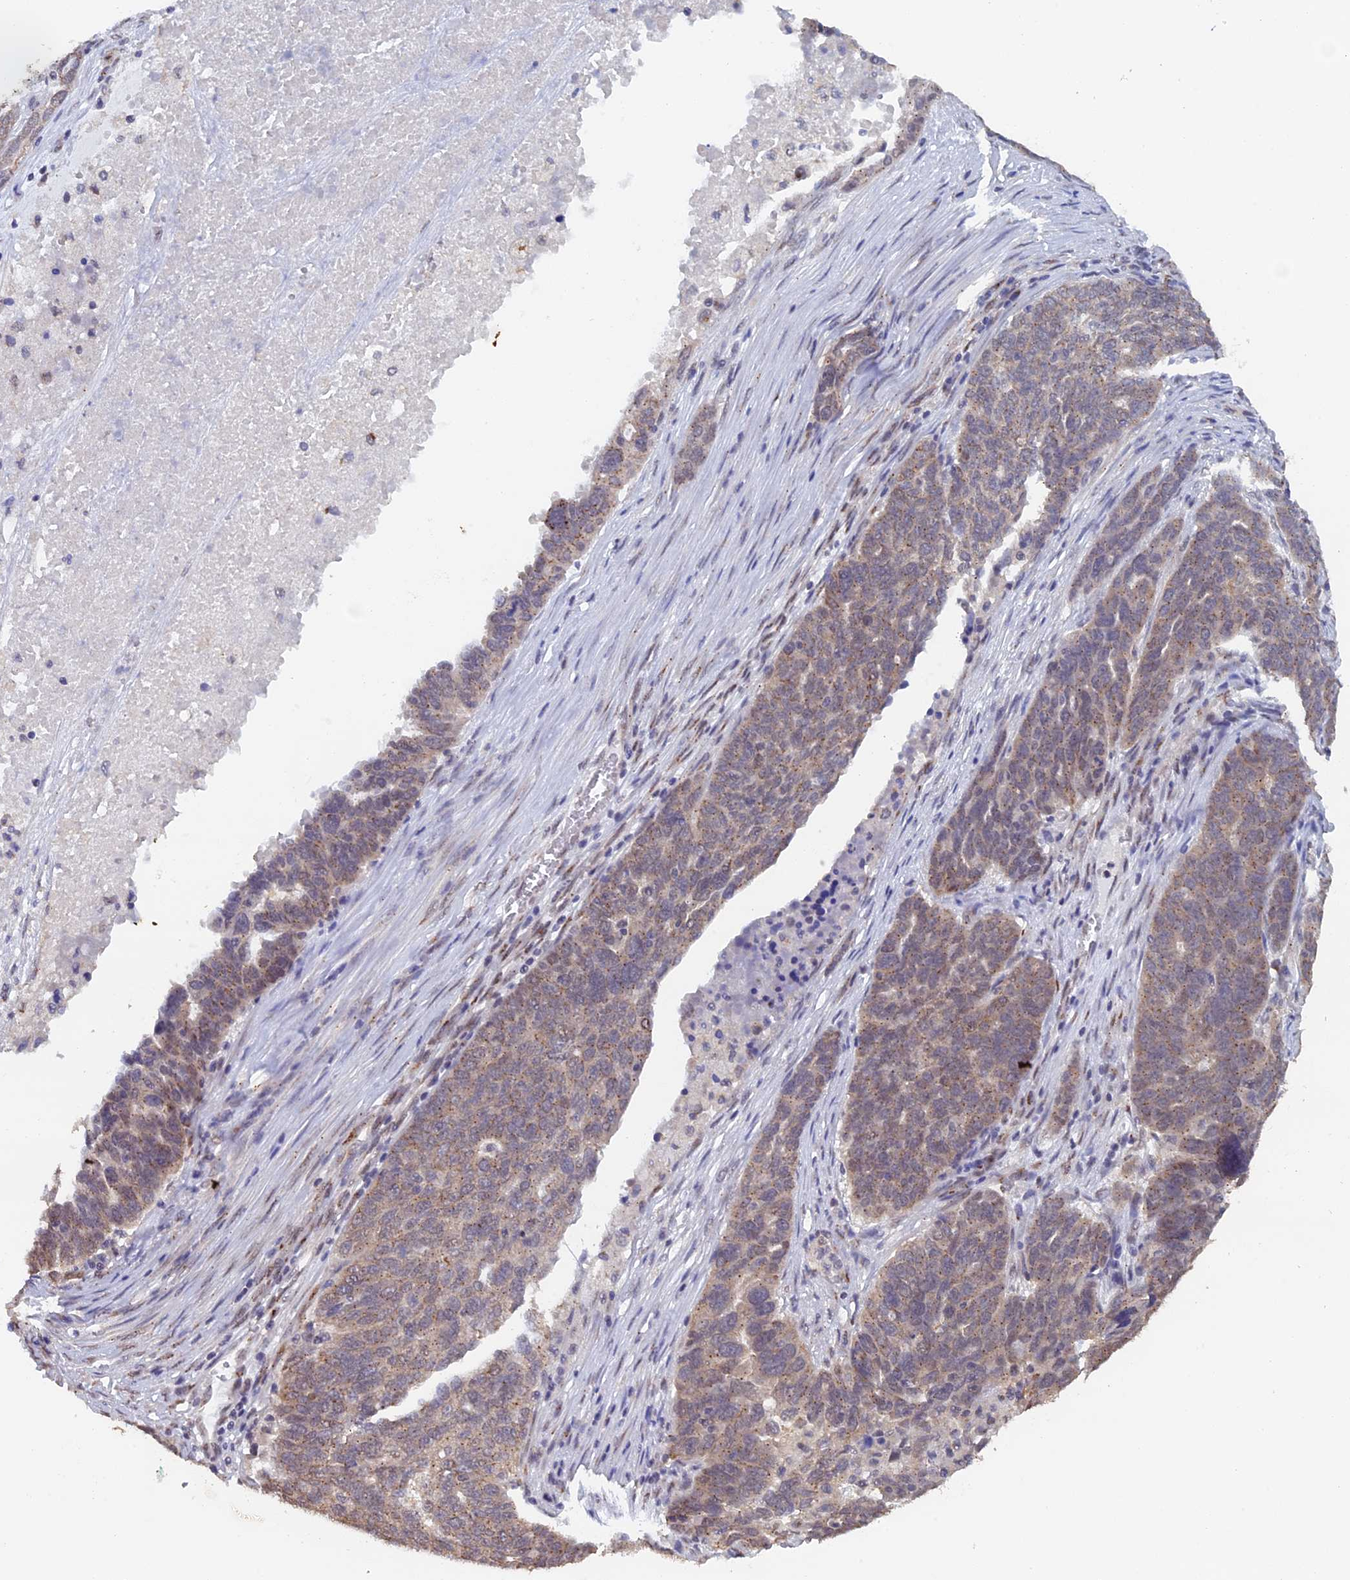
{"staining": {"intensity": "moderate", "quantity": ">75%", "location": "cytoplasmic/membranous"}, "tissue": "ovarian cancer", "cell_type": "Tumor cells", "image_type": "cancer", "snomed": [{"axis": "morphology", "description": "Cystadenocarcinoma, serous, NOS"}, {"axis": "topography", "description": "Ovary"}], "caption": "Approximately >75% of tumor cells in serous cystadenocarcinoma (ovarian) demonstrate moderate cytoplasmic/membranous protein expression as visualized by brown immunohistochemical staining.", "gene": "PIGQ", "patient": {"sex": "female", "age": 59}}